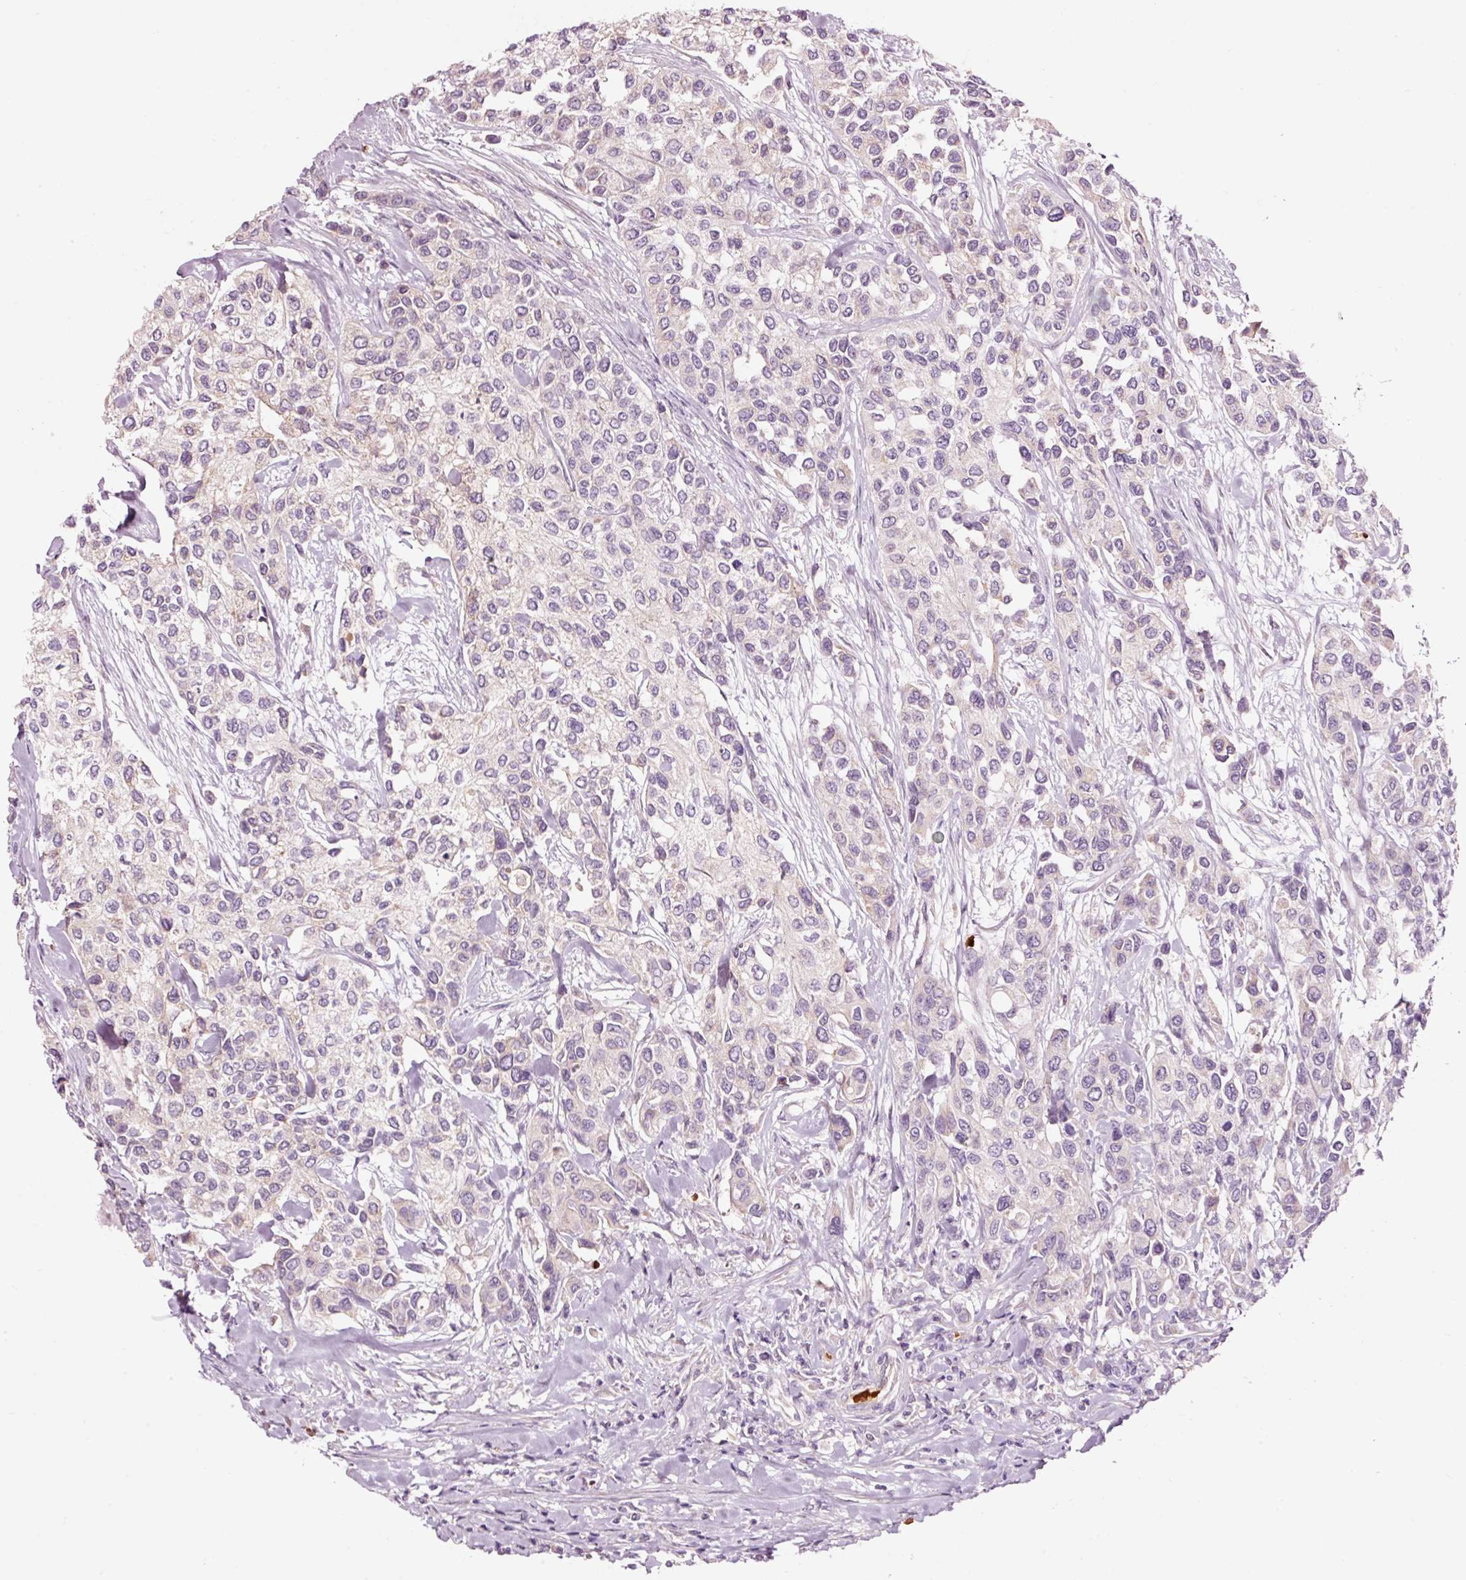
{"staining": {"intensity": "weak", "quantity": "<25%", "location": "cytoplasmic/membranous"}, "tissue": "urothelial cancer", "cell_type": "Tumor cells", "image_type": "cancer", "snomed": [{"axis": "morphology", "description": "Normal tissue, NOS"}, {"axis": "morphology", "description": "Urothelial carcinoma, High grade"}, {"axis": "topography", "description": "Vascular tissue"}, {"axis": "topography", "description": "Urinary bladder"}], "caption": "This photomicrograph is of high-grade urothelial carcinoma stained with immunohistochemistry to label a protein in brown with the nuclei are counter-stained blue. There is no expression in tumor cells.", "gene": "LDHAL6B", "patient": {"sex": "female", "age": 56}}